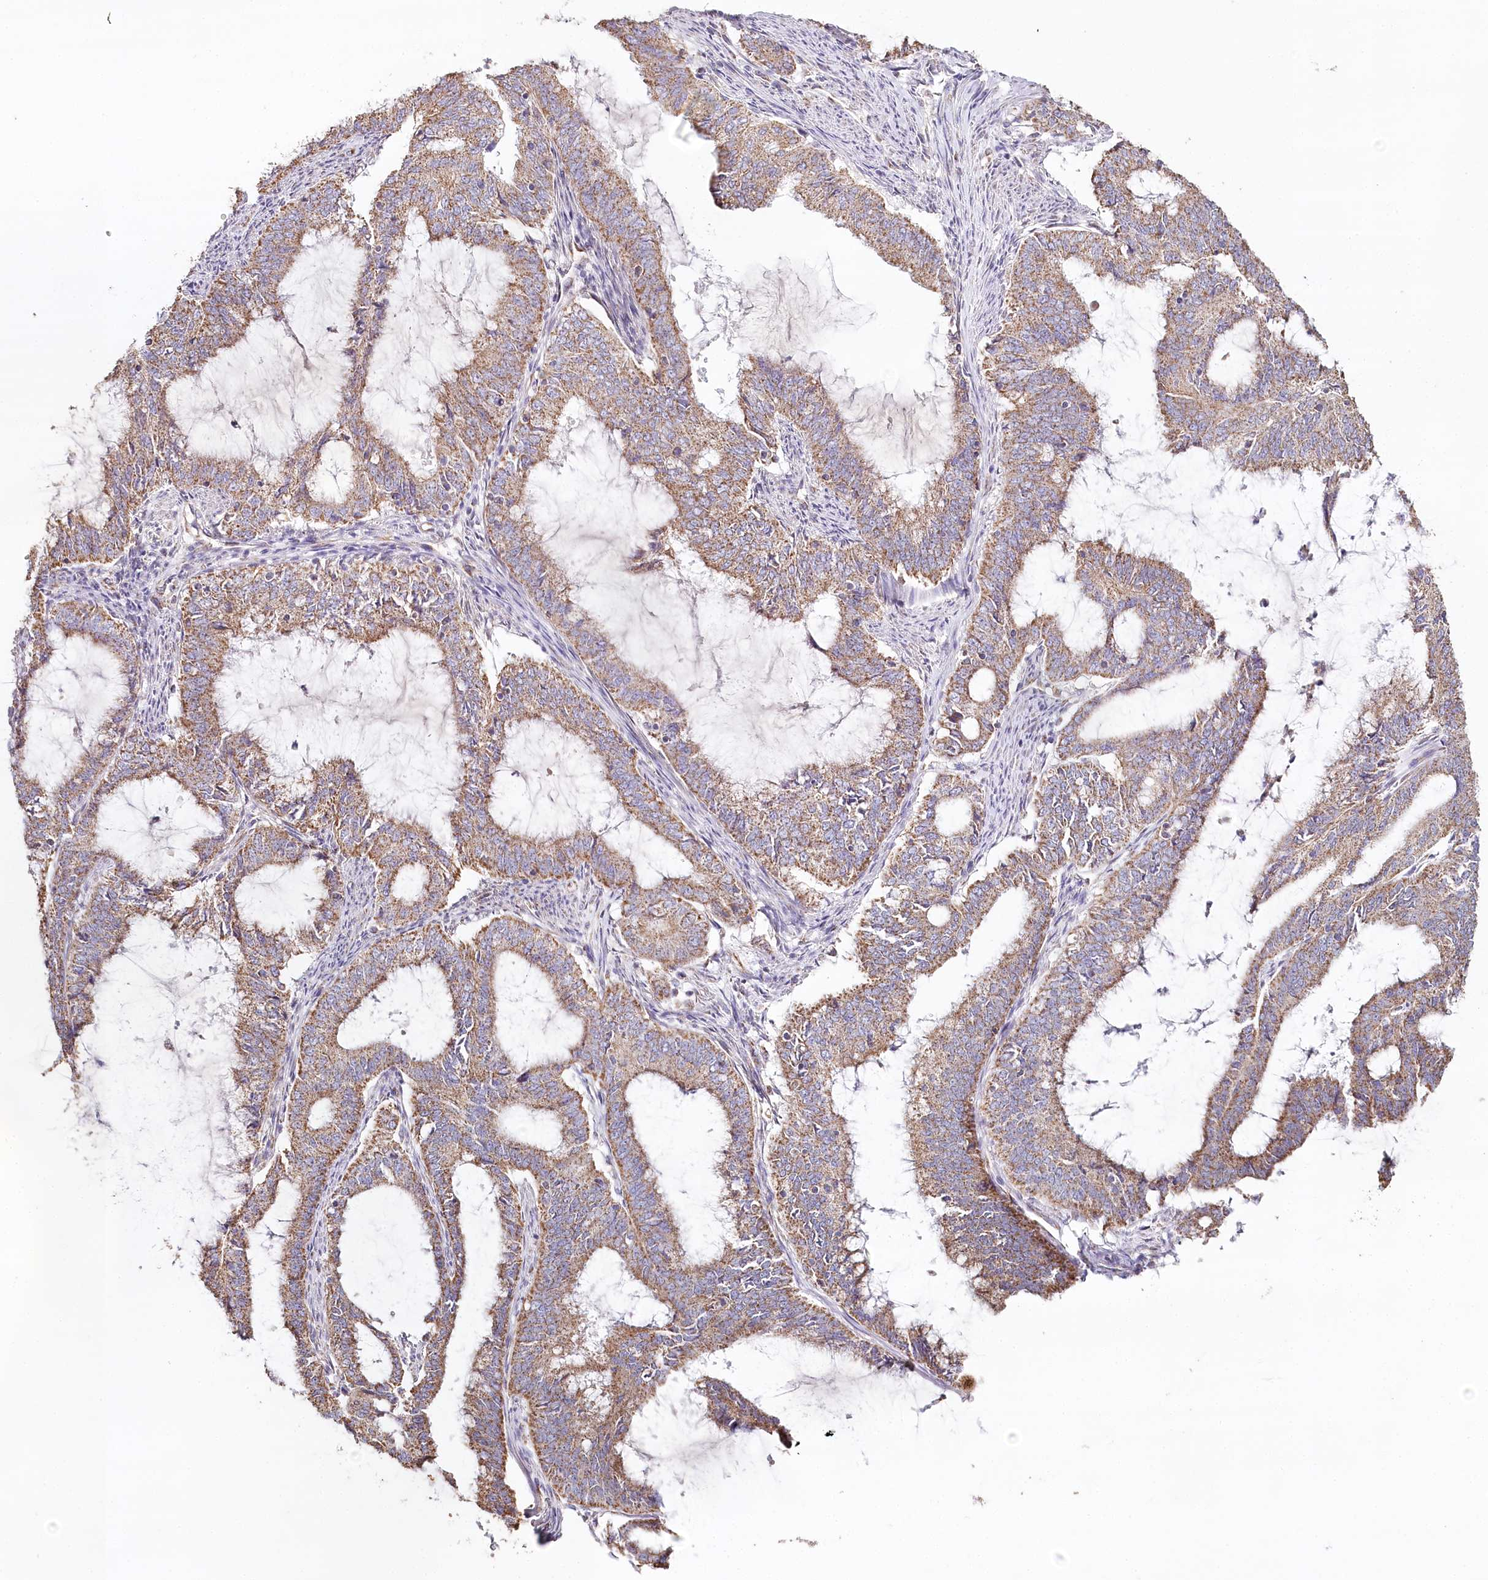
{"staining": {"intensity": "moderate", "quantity": ">75%", "location": "cytoplasmic/membranous"}, "tissue": "endometrial cancer", "cell_type": "Tumor cells", "image_type": "cancer", "snomed": [{"axis": "morphology", "description": "Adenocarcinoma, NOS"}, {"axis": "topography", "description": "Endometrium"}], "caption": "This is a micrograph of IHC staining of endometrial cancer (adenocarcinoma), which shows moderate expression in the cytoplasmic/membranous of tumor cells.", "gene": "MMP25", "patient": {"sex": "female", "age": 51}}